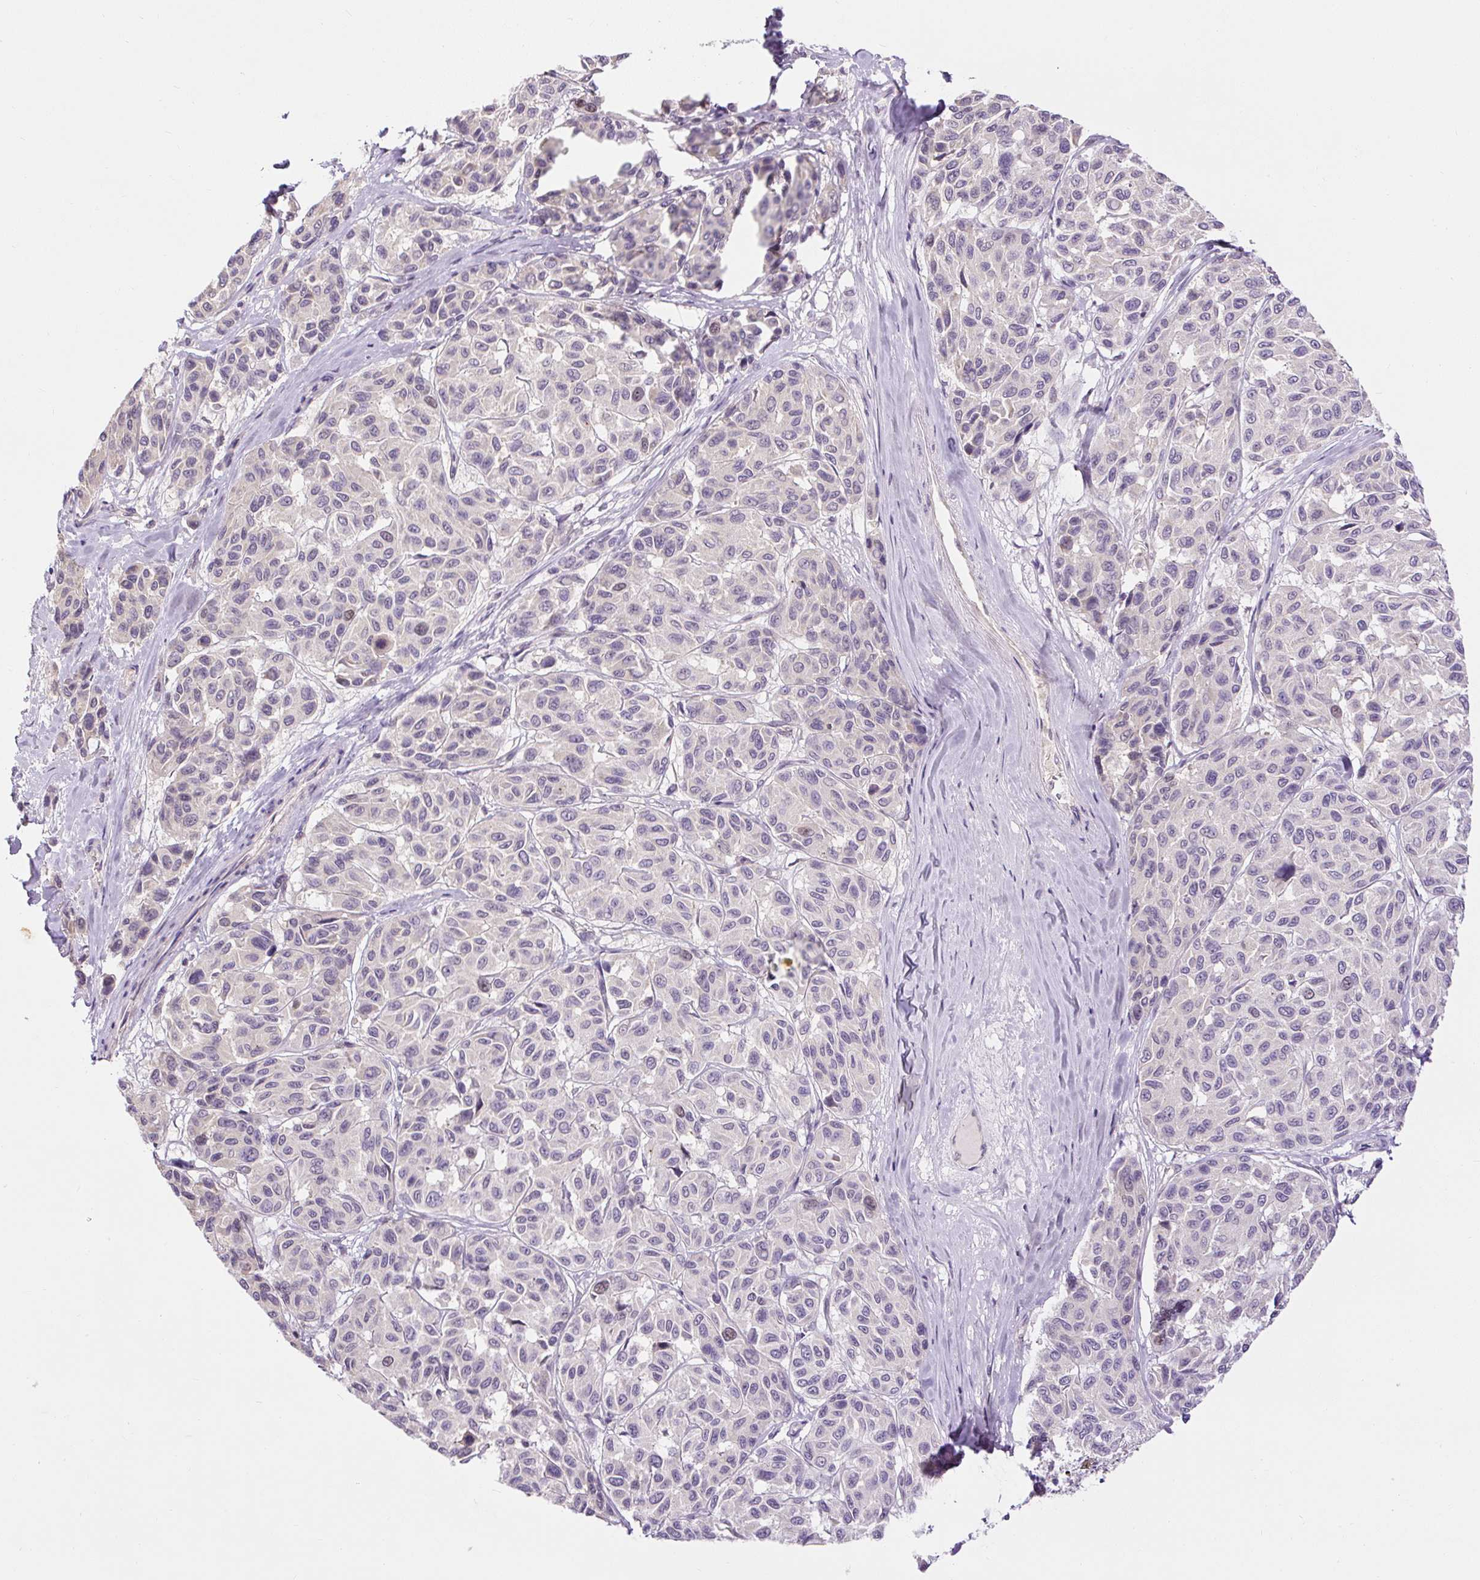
{"staining": {"intensity": "weak", "quantity": "<25%", "location": "nuclear"}, "tissue": "melanoma", "cell_type": "Tumor cells", "image_type": "cancer", "snomed": [{"axis": "morphology", "description": "Malignant melanoma, NOS"}, {"axis": "topography", "description": "Skin"}], "caption": "Immunohistochemistry (IHC) of human malignant melanoma exhibits no positivity in tumor cells. (DAB immunohistochemistry, high magnification).", "gene": "RACGAP1", "patient": {"sex": "female", "age": 66}}